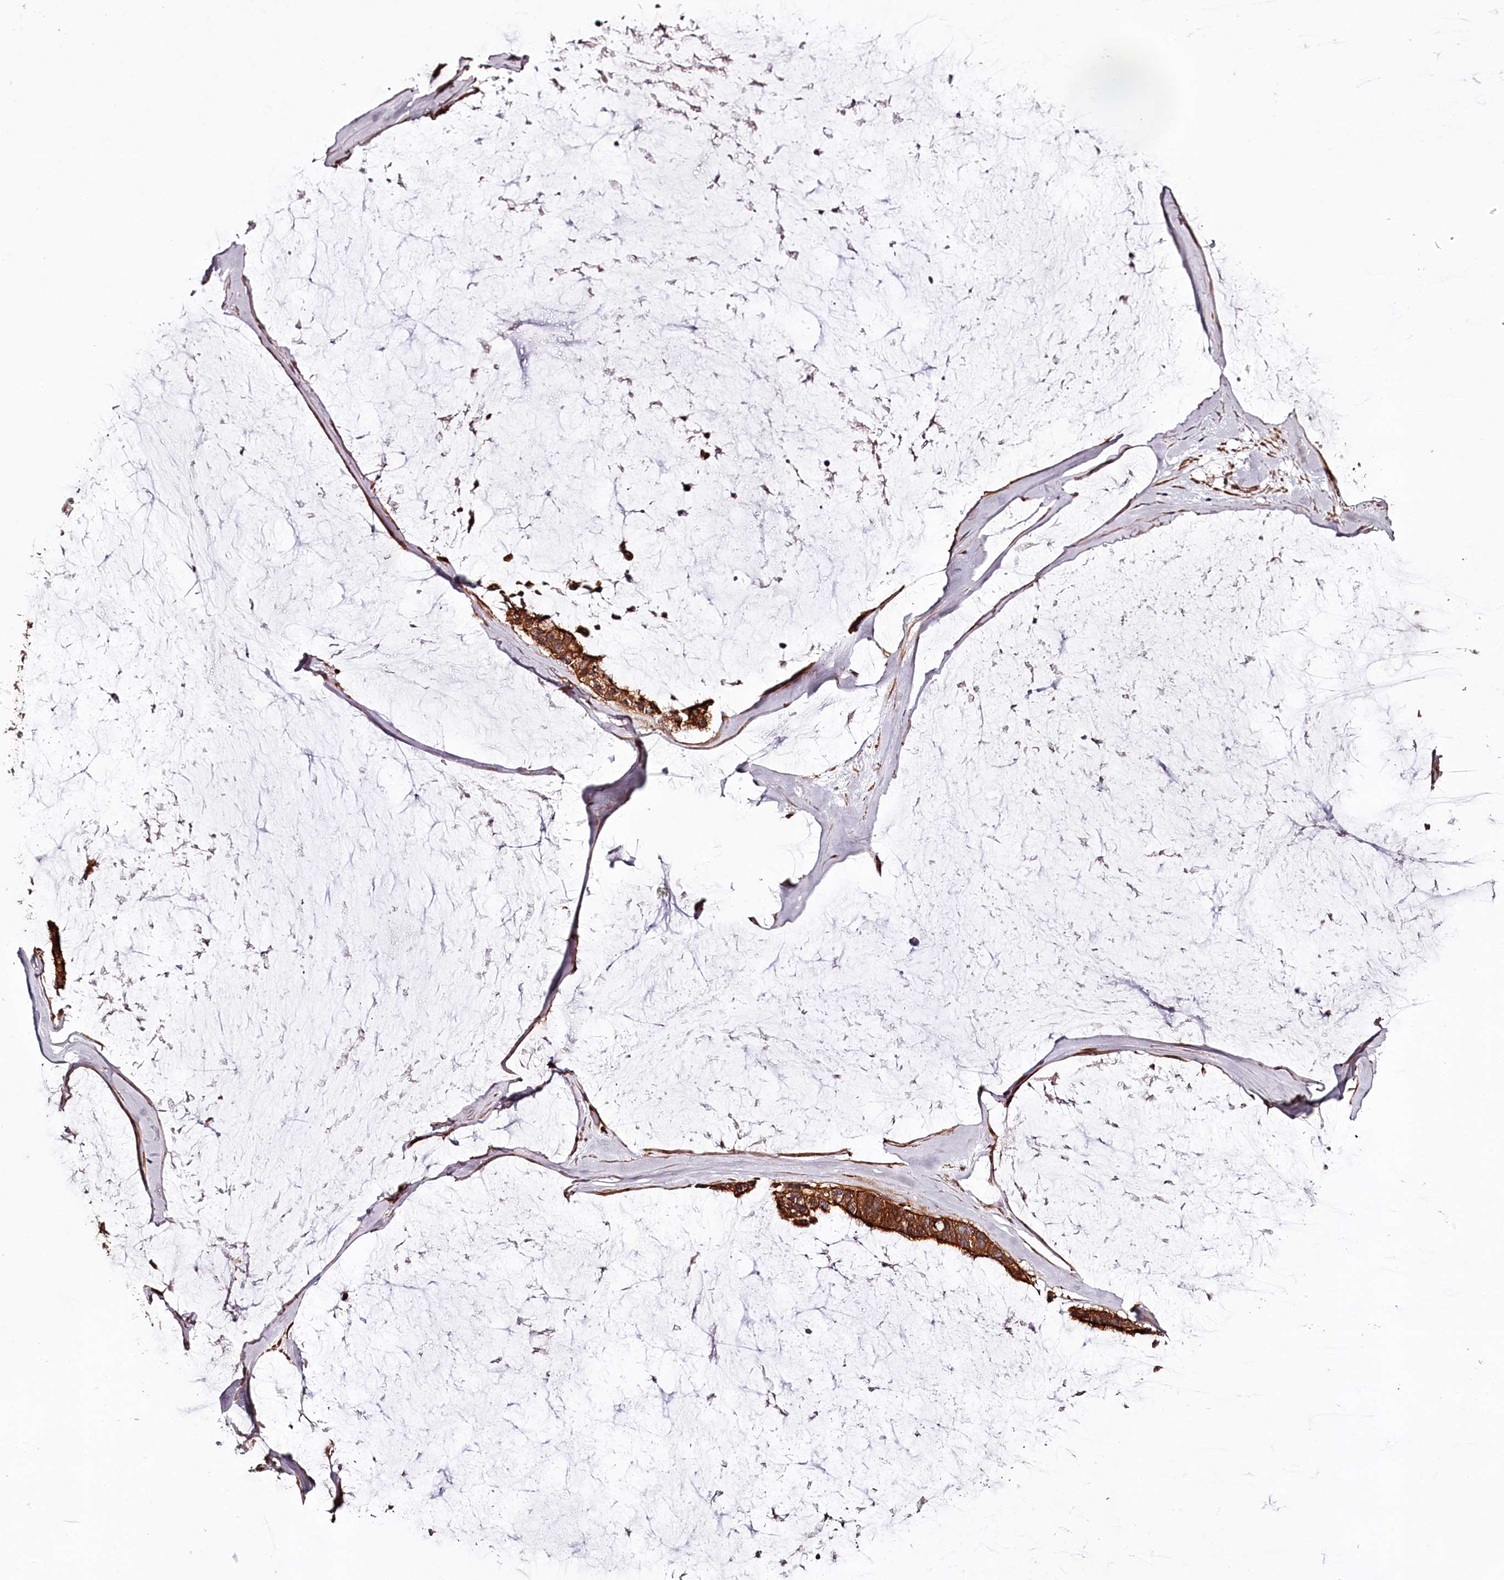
{"staining": {"intensity": "strong", "quantity": ">75%", "location": "cytoplasmic/membranous"}, "tissue": "ovarian cancer", "cell_type": "Tumor cells", "image_type": "cancer", "snomed": [{"axis": "morphology", "description": "Cystadenocarcinoma, mucinous, NOS"}, {"axis": "topography", "description": "Ovary"}], "caption": "High-power microscopy captured an immunohistochemistry (IHC) histopathology image of ovarian mucinous cystadenocarcinoma, revealing strong cytoplasmic/membranous positivity in approximately >75% of tumor cells.", "gene": "TARS1", "patient": {"sex": "female", "age": 39}}